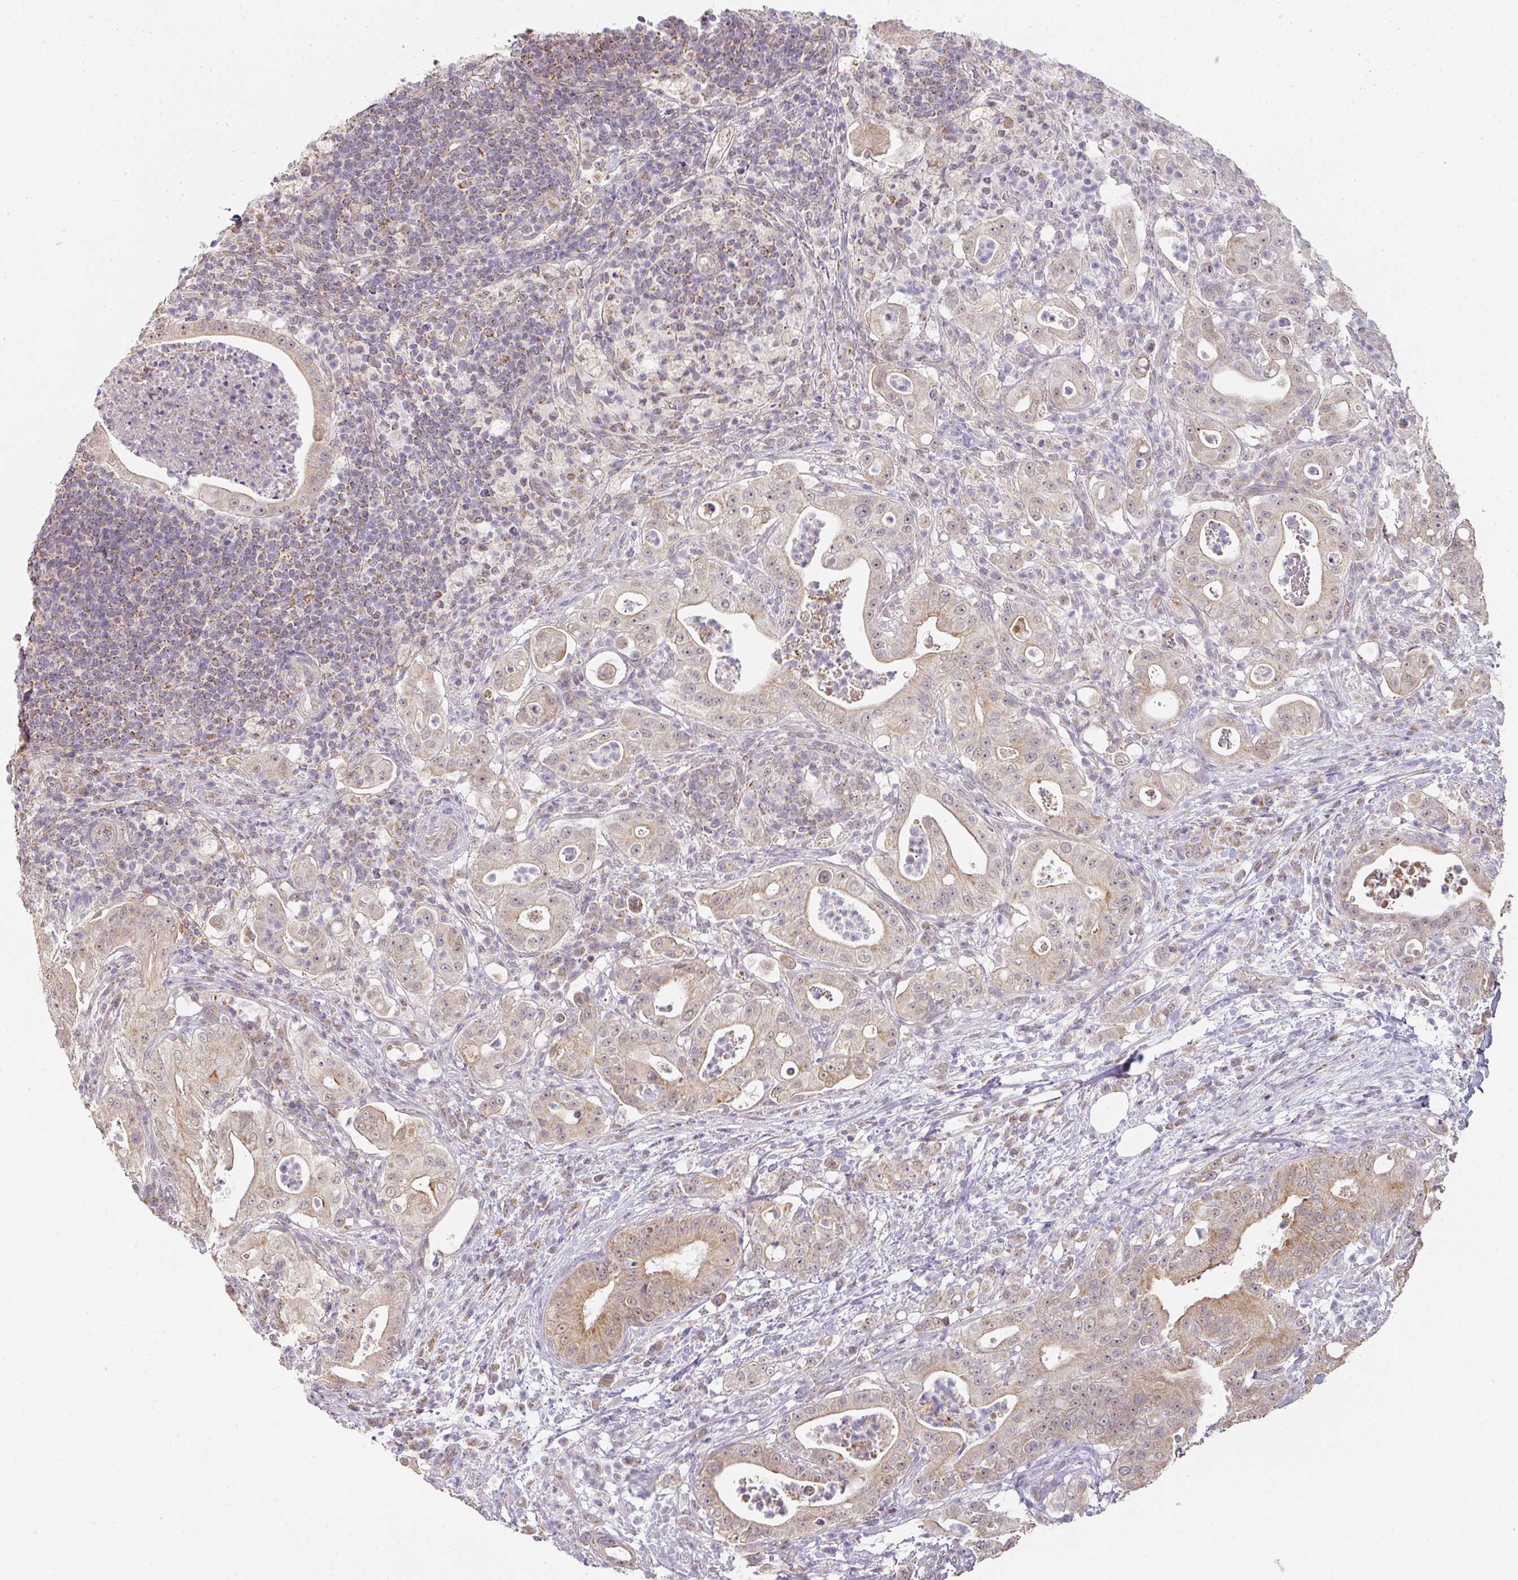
{"staining": {"intensity": "moderate", "quantity": "25%-75%", "location": "cytoplasmic/membranous,nuclear"}, "tissue": "pancreatic cancer", "cell_type": "Tumor cells", "image_type": "cancer", "snomed": [{"axis": "morphology", "description": "Adenocarcinoma, NOS"}, {"axis": "topography", "description": "Pancreas"}], "caption": "Brown immunohistochemical staining in human pancreatic adenocarcinoma shows moderate cytoplasmic/membranous and nuclear expression in about 25%-75% of tumor cells.", "gene": "MYOM2", "patient": {"sex": "male", "age": 71}}